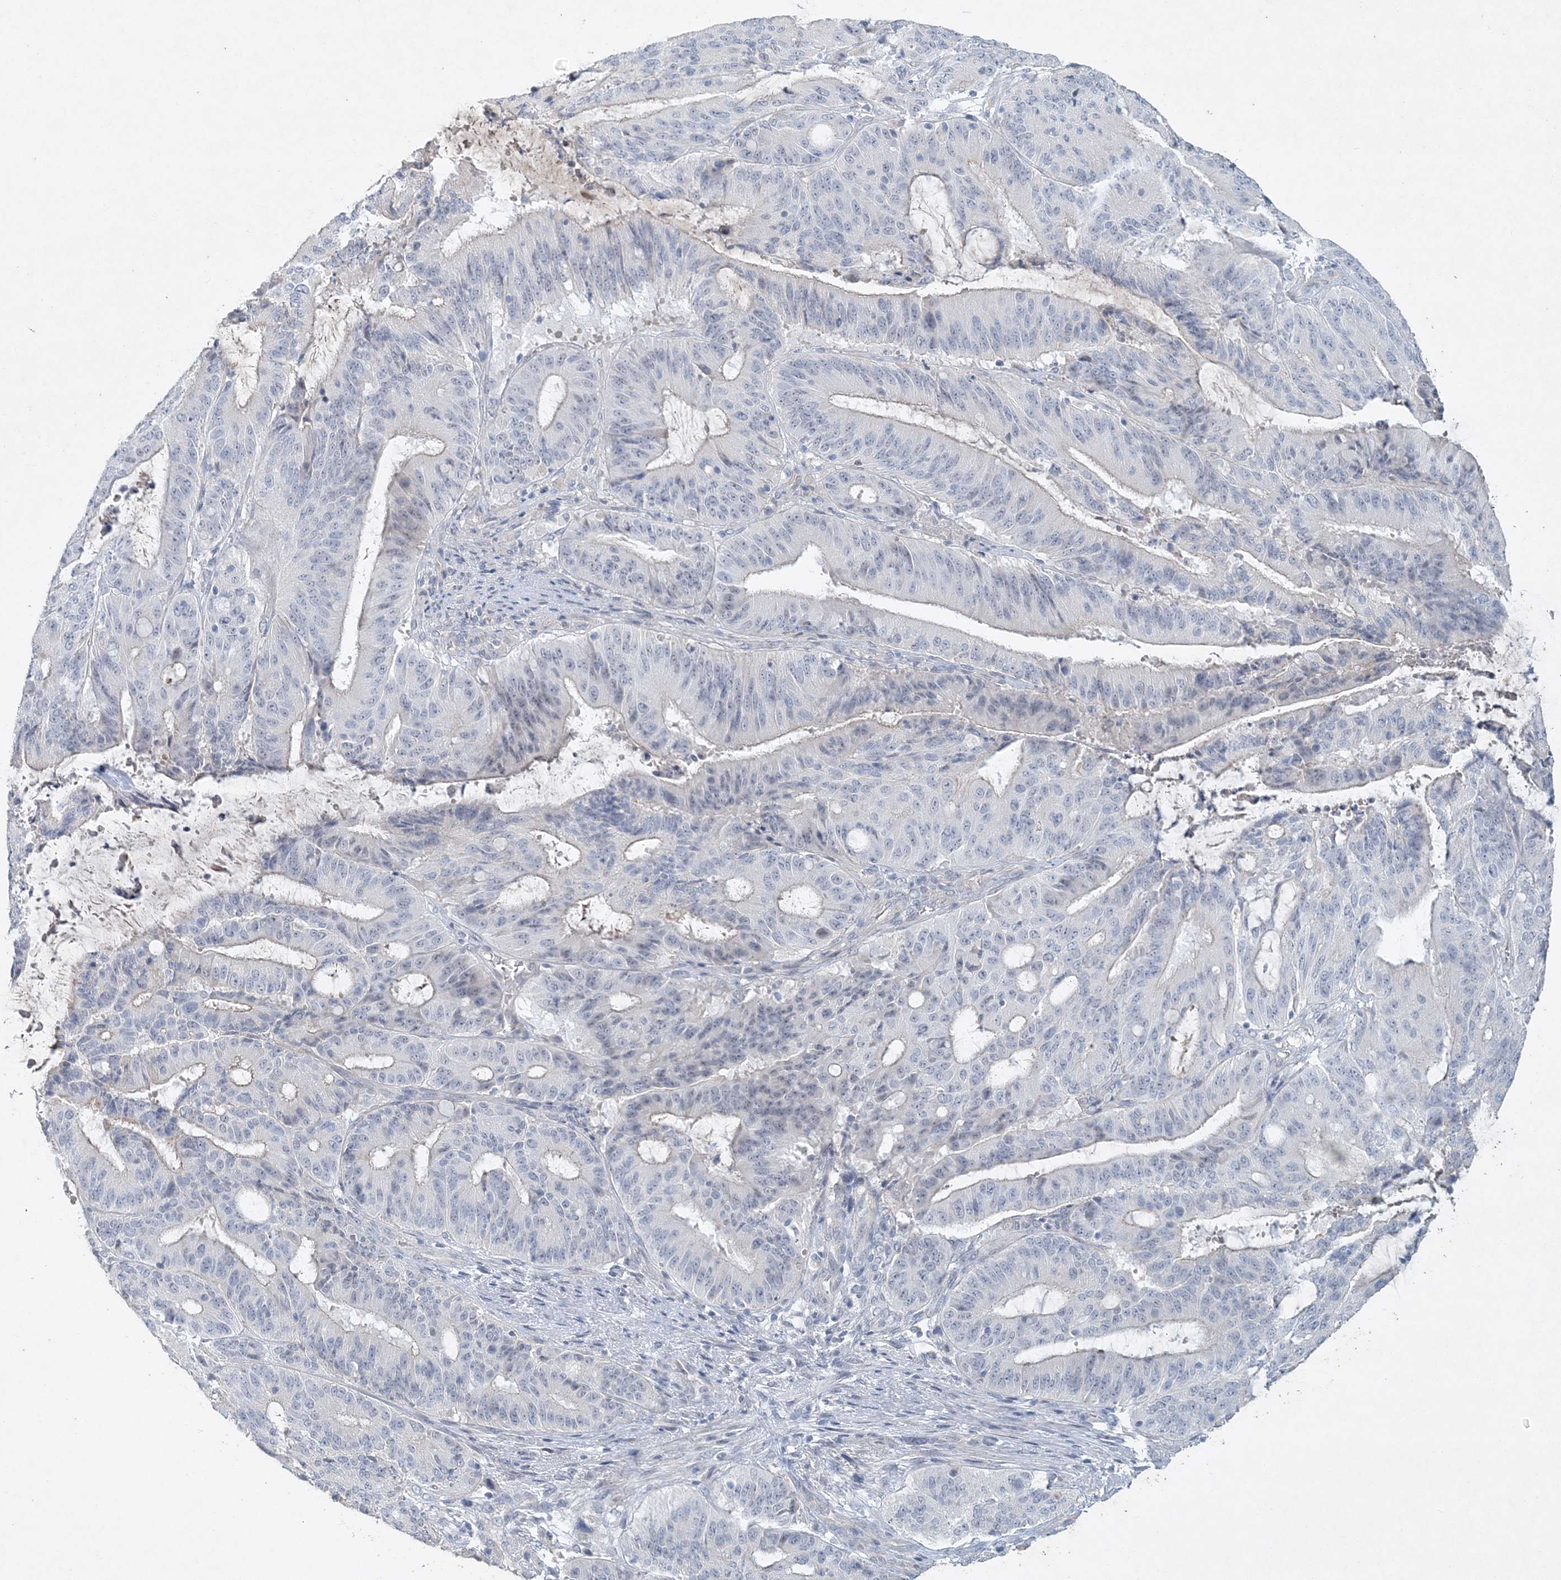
{"staining": {"intensity": "negative", "quantity": "none", "location": "none"}, "tissue": "liver cancer", "cell_type": "Tumor cells", "image_type": "cancer", "snomed": [{"axis": "morphology", "description": "Normal tissue, NOS"}, {"axis": "morphology", "description": "Cholangiocarcinoma"}, {"axis": "topography", "description": "Liver"}, {"axis": "topography", "description": "Peripheral nerve tissue"}], "caption": "IHC photomicrograph of human liver cholangiocarcinoma stained for a protein (brown), which shows no expression in tumor cells.", "gene": "DNAH5", "patient": {"sex": "female", "age": 73}}